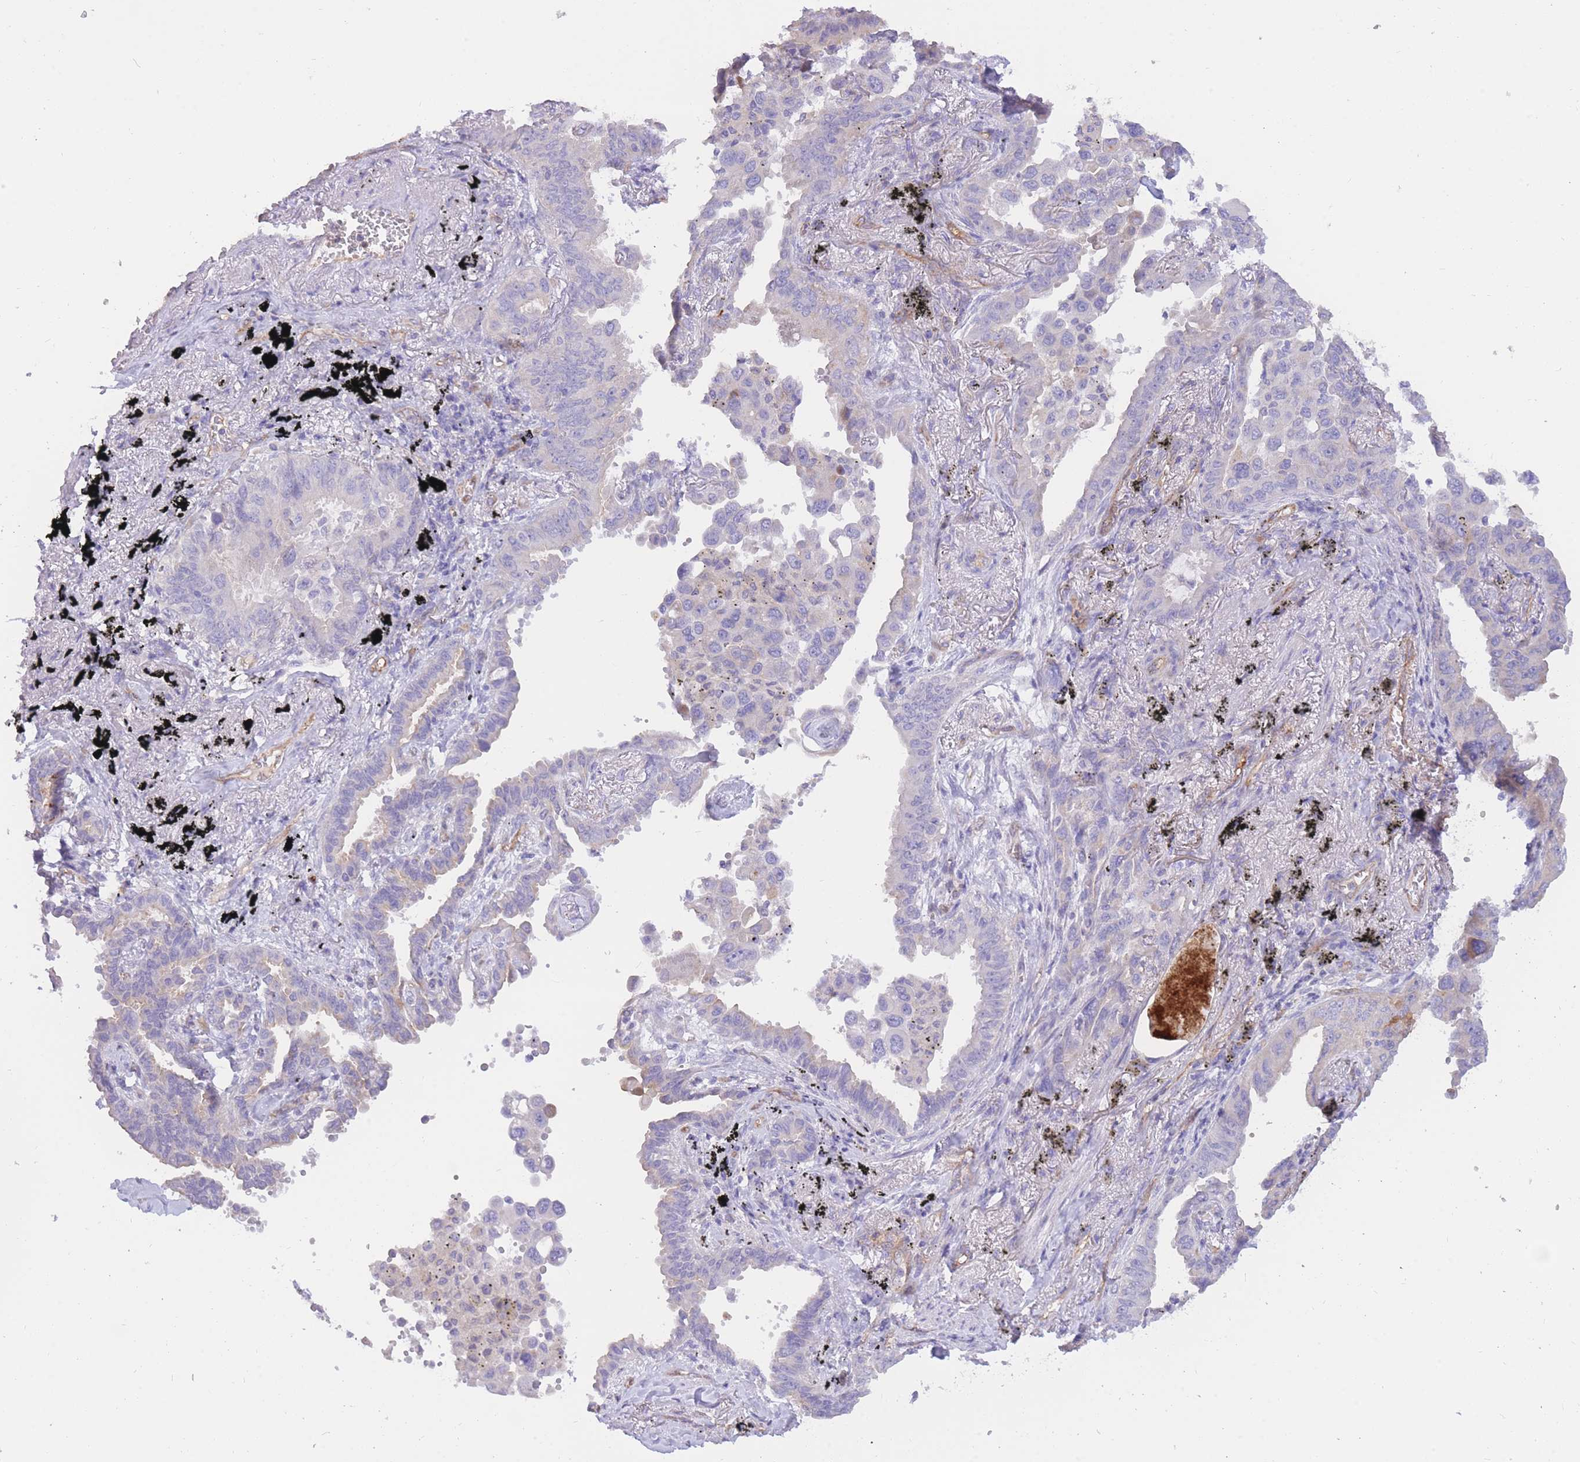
{"staining": {"intensity": "negative", "quantity": "none", "location": "none"}, "tissue": "lung cancer", "cell_type": "Tumor cells", "image_type": "cancer", "snomed": [{"axis": "morphology", "description": "Adenocarcinoma, NOS"}, {"axis": "topography", "description": "Lung"}], "caption": "Adenocarcinoma (lung) was stained to show a protein in brown. There is no significant staining in tumor cells.", "gene": "SULT1A1", "patient": {"sex": "male", "age": 67}}